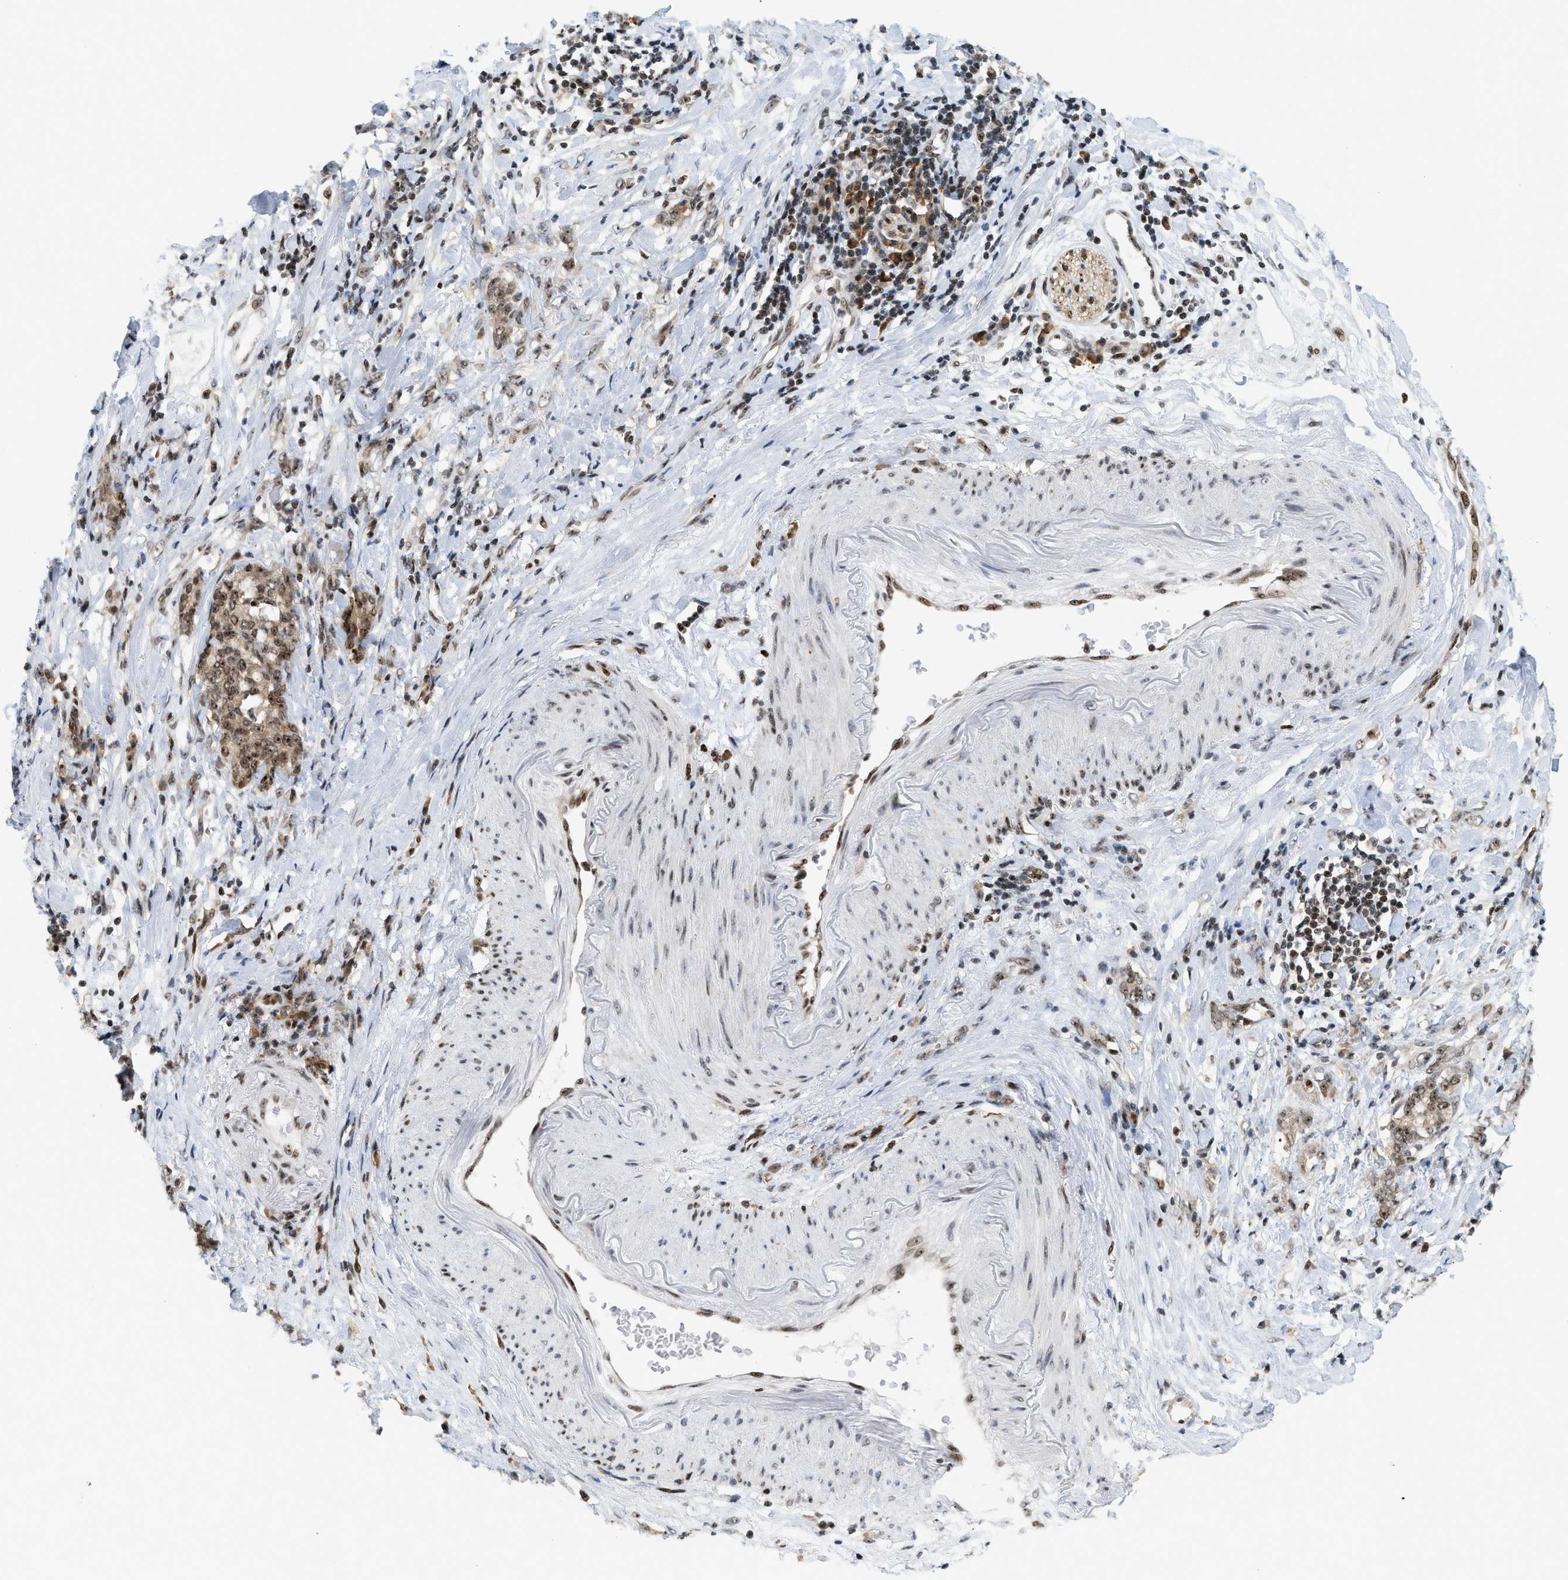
{"staining": {"intensity": "moderate", "quantity": ">75%", "location": "cytoplasmic/membranous,nuclear"}, "tissue": "stomach cancer", "cell_type": "Tumor cells", "image_type": "cancer", "snomed": [{"axis": "morphology", "description": "Adenocarcinoma, NOS"}, {"axis": "topography", "description": "Stomach, lower"}], "caption": "A brown stain labels moderate cytoplasmic/membranous and nuclear positivity of a protein in human adenocarcinoma (stomach) tumor cells.", "gene": "ZNF22", "patient": {"sex": "male", "age": 88}}